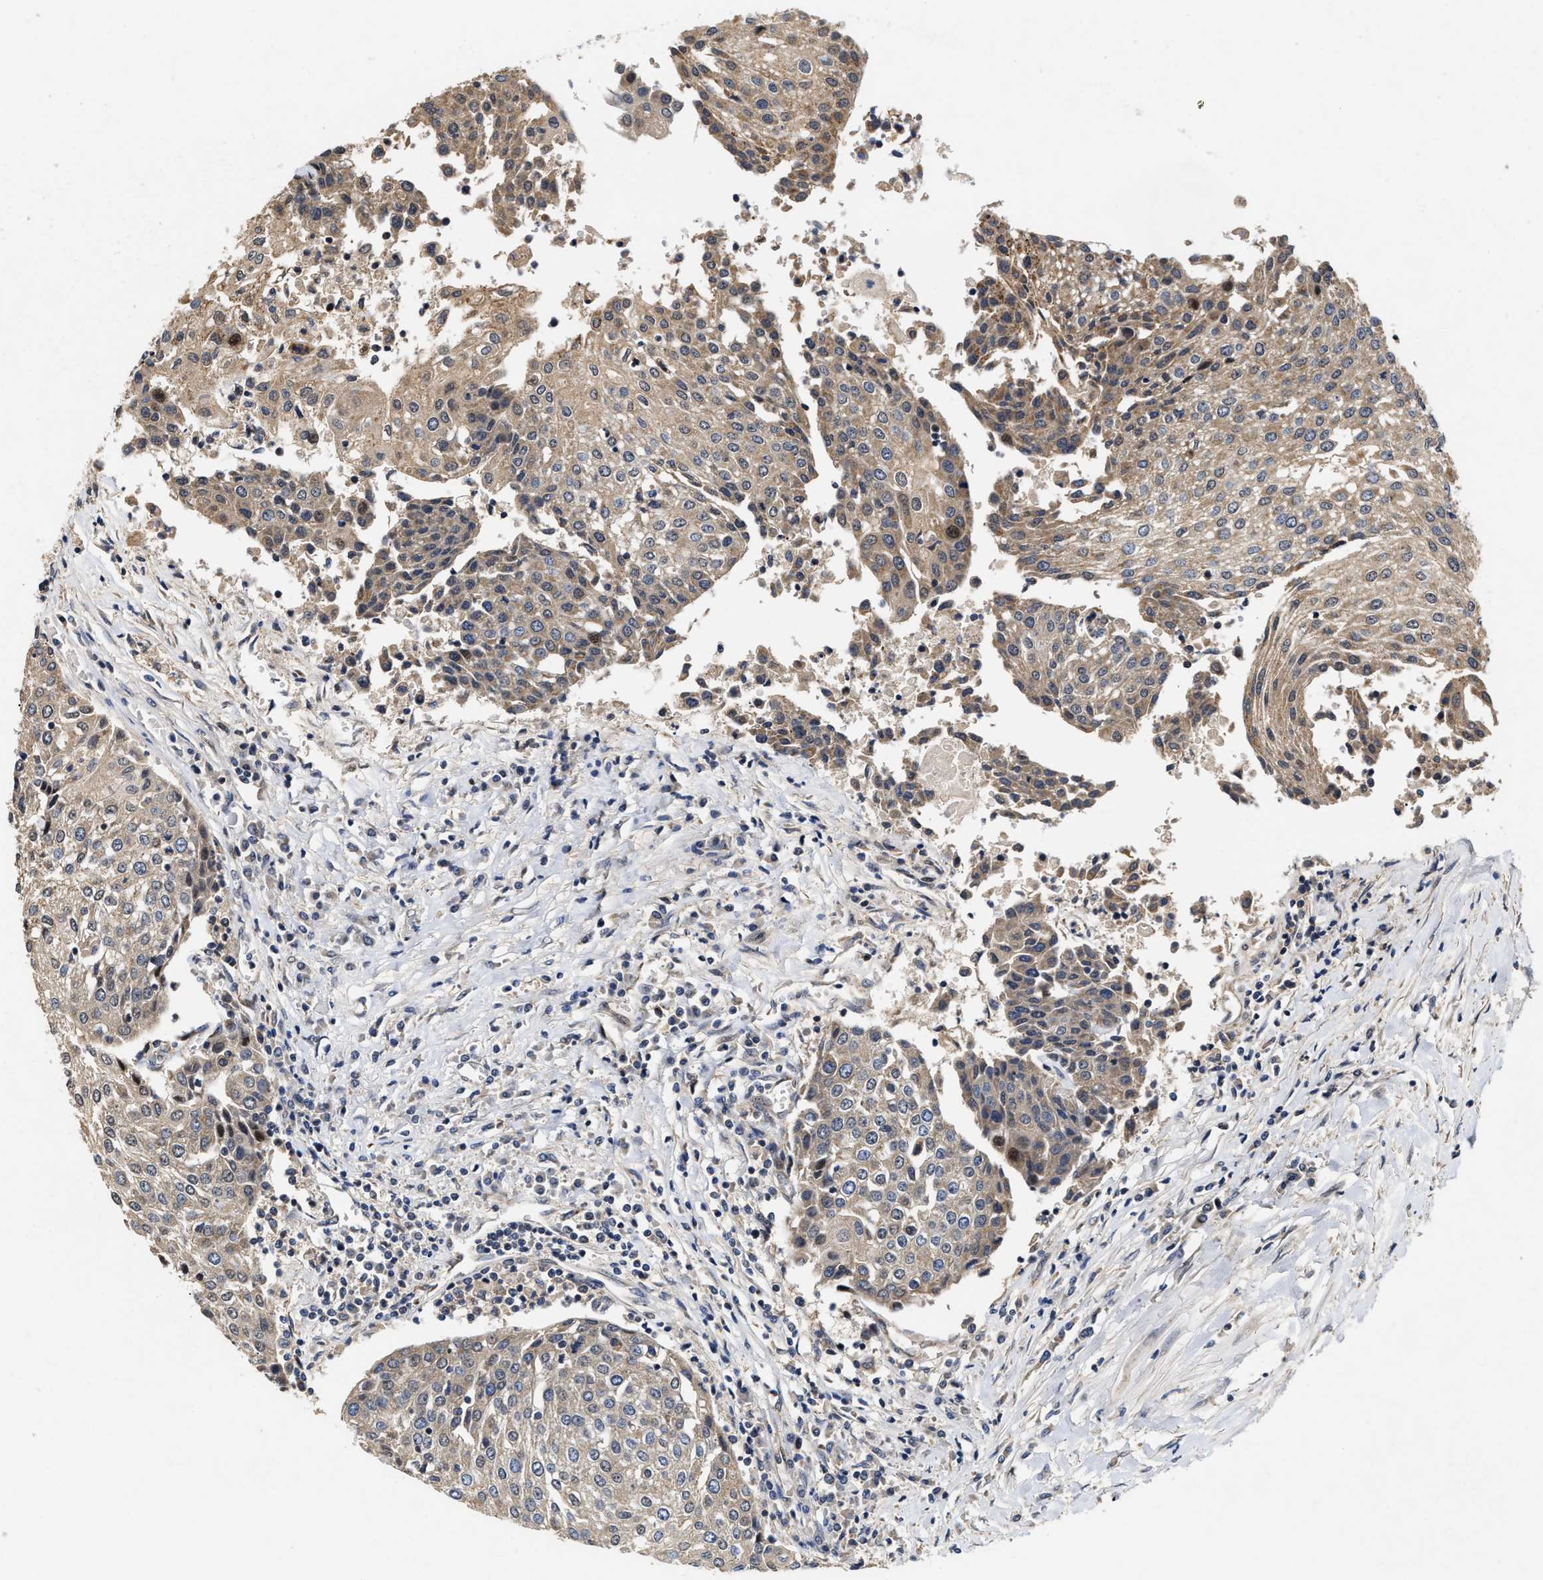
{"staining": {"intensity": "moderate", "quantity": ">75%", "location": "cytoplasmic/membranous"}, "tissue": "urothelial cancer", "cell_type": "Tumor cells", "image_type": "cancer", "snomed": [{"axis": "morphology", "description": "Urothelial carcinoma, High grade"}, {"axis": "topography", "description": "Urinary bladder"}], "caption": "Brown immunohistochemical staining in human high-grade urothelial carcinoma exhibits moderate cytoplasmic/membranous staining in about >75% of tumor cells. (DAB IHC with brightfield microscopy, high magnification).", "gene": "SCYL2", "patient": {"sex": "female", "age": 85}}